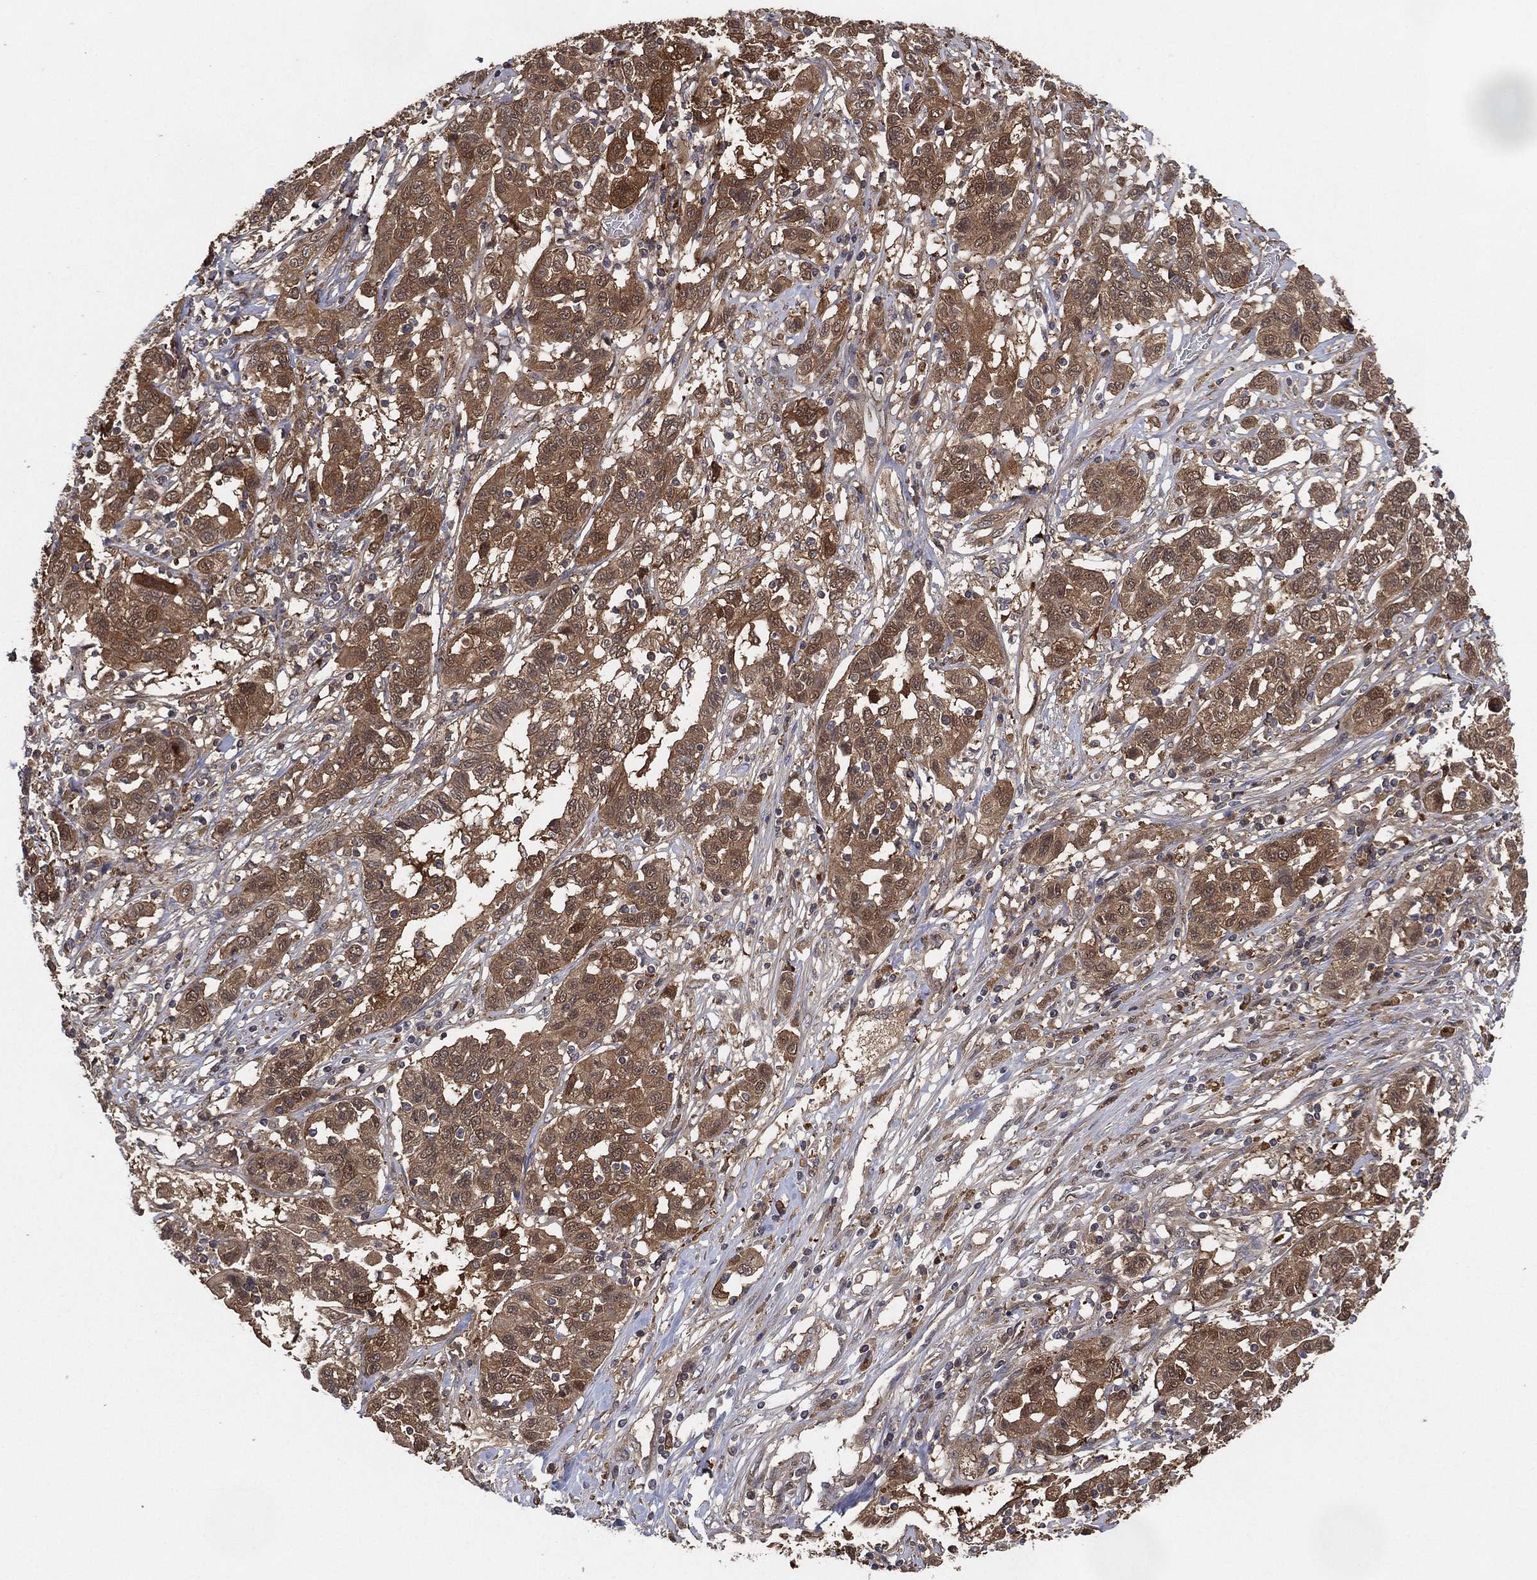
{"staining": {"intensity": "strong", "quantity": "25%-75%", "location": "cytoplasmic/membranous"}, "tissue": "liver cancer", "cell_type": "Tumor cells", "image_type": "cancer", "snomed": [{"axis": "morphology", "description": "Adenocarcinoma, NOS"}, {"axis": "morphology", "description": "Cholangiocarcinoma"}, {"axis": "topography", "description": "Liver"}], "caption": "Protein staining of liver adenocarcinoma tissue displays strong cytoplasmic/membranous positivity in approximately 25%-75% of tumor cells.", "gene": "PSMG4", "patient": {"sex": "male", "age": 64}}